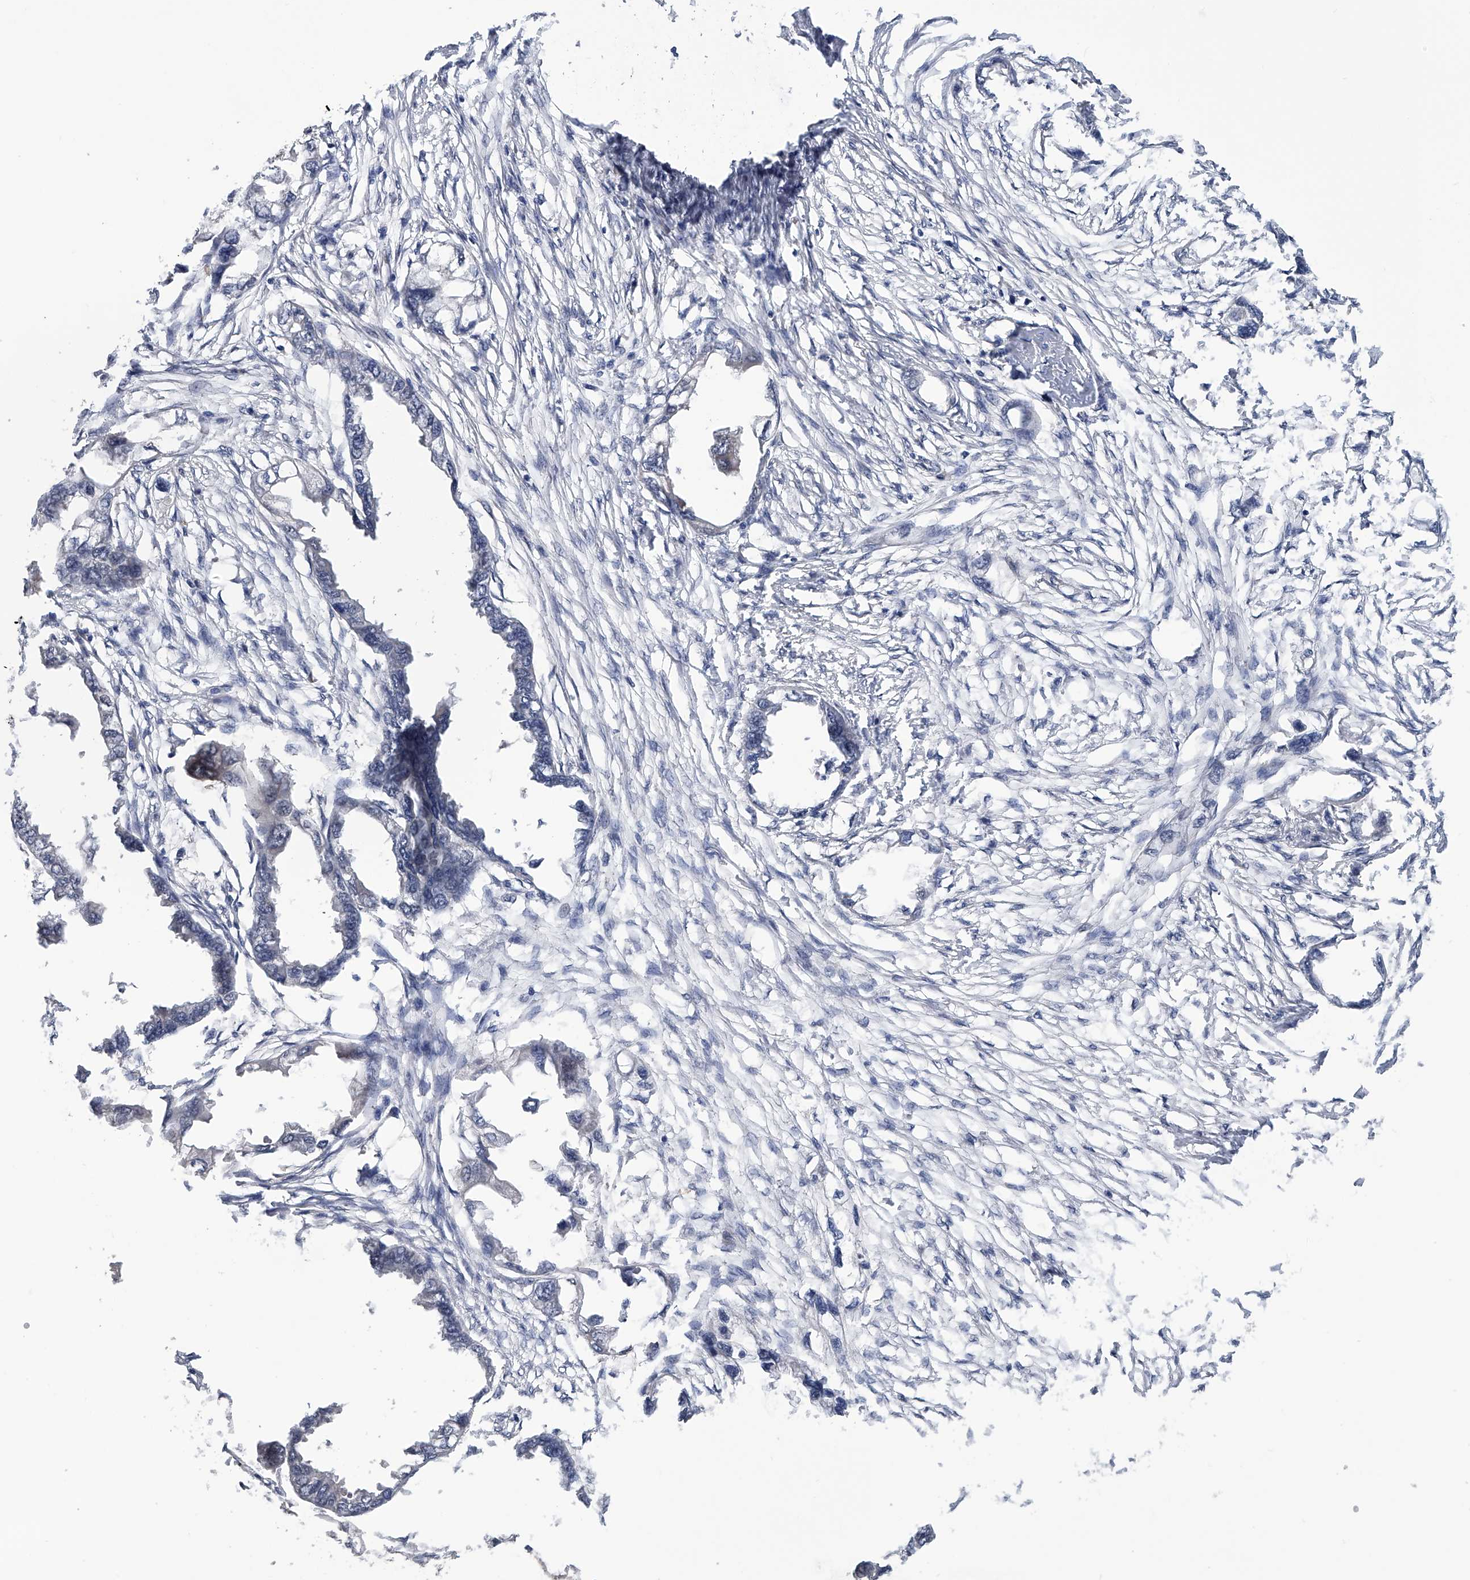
{"staining": {"intensity": "negative", "quantity": "none", "location": "none"}, "tissue": "endometrial cancer", "cell_type": "Tumor cells", "image_type": "cancer", "snomed": [{"axis": "morphology", "description": "Adenocarcinoma, NOS"}, {"axis": "morphology", "description": "Adenocarcinoma, metastatic, NOS"}, {"axis": "topography", "description": "Adipose tissue"}, {"axis": "topography", "description": "Endometrium"}], "caption": "IHC histopathology image of adenocarcinoma (endometrial) stained for a protein (brown), which reveals no positivity in tumor cells. Brightfield microscopy of IHC stained with DAB (brown) and hematoxylin (blue), captured at high magnification.", "gene": "PGM3", "patient": {"sex": "female", "age": 67}}